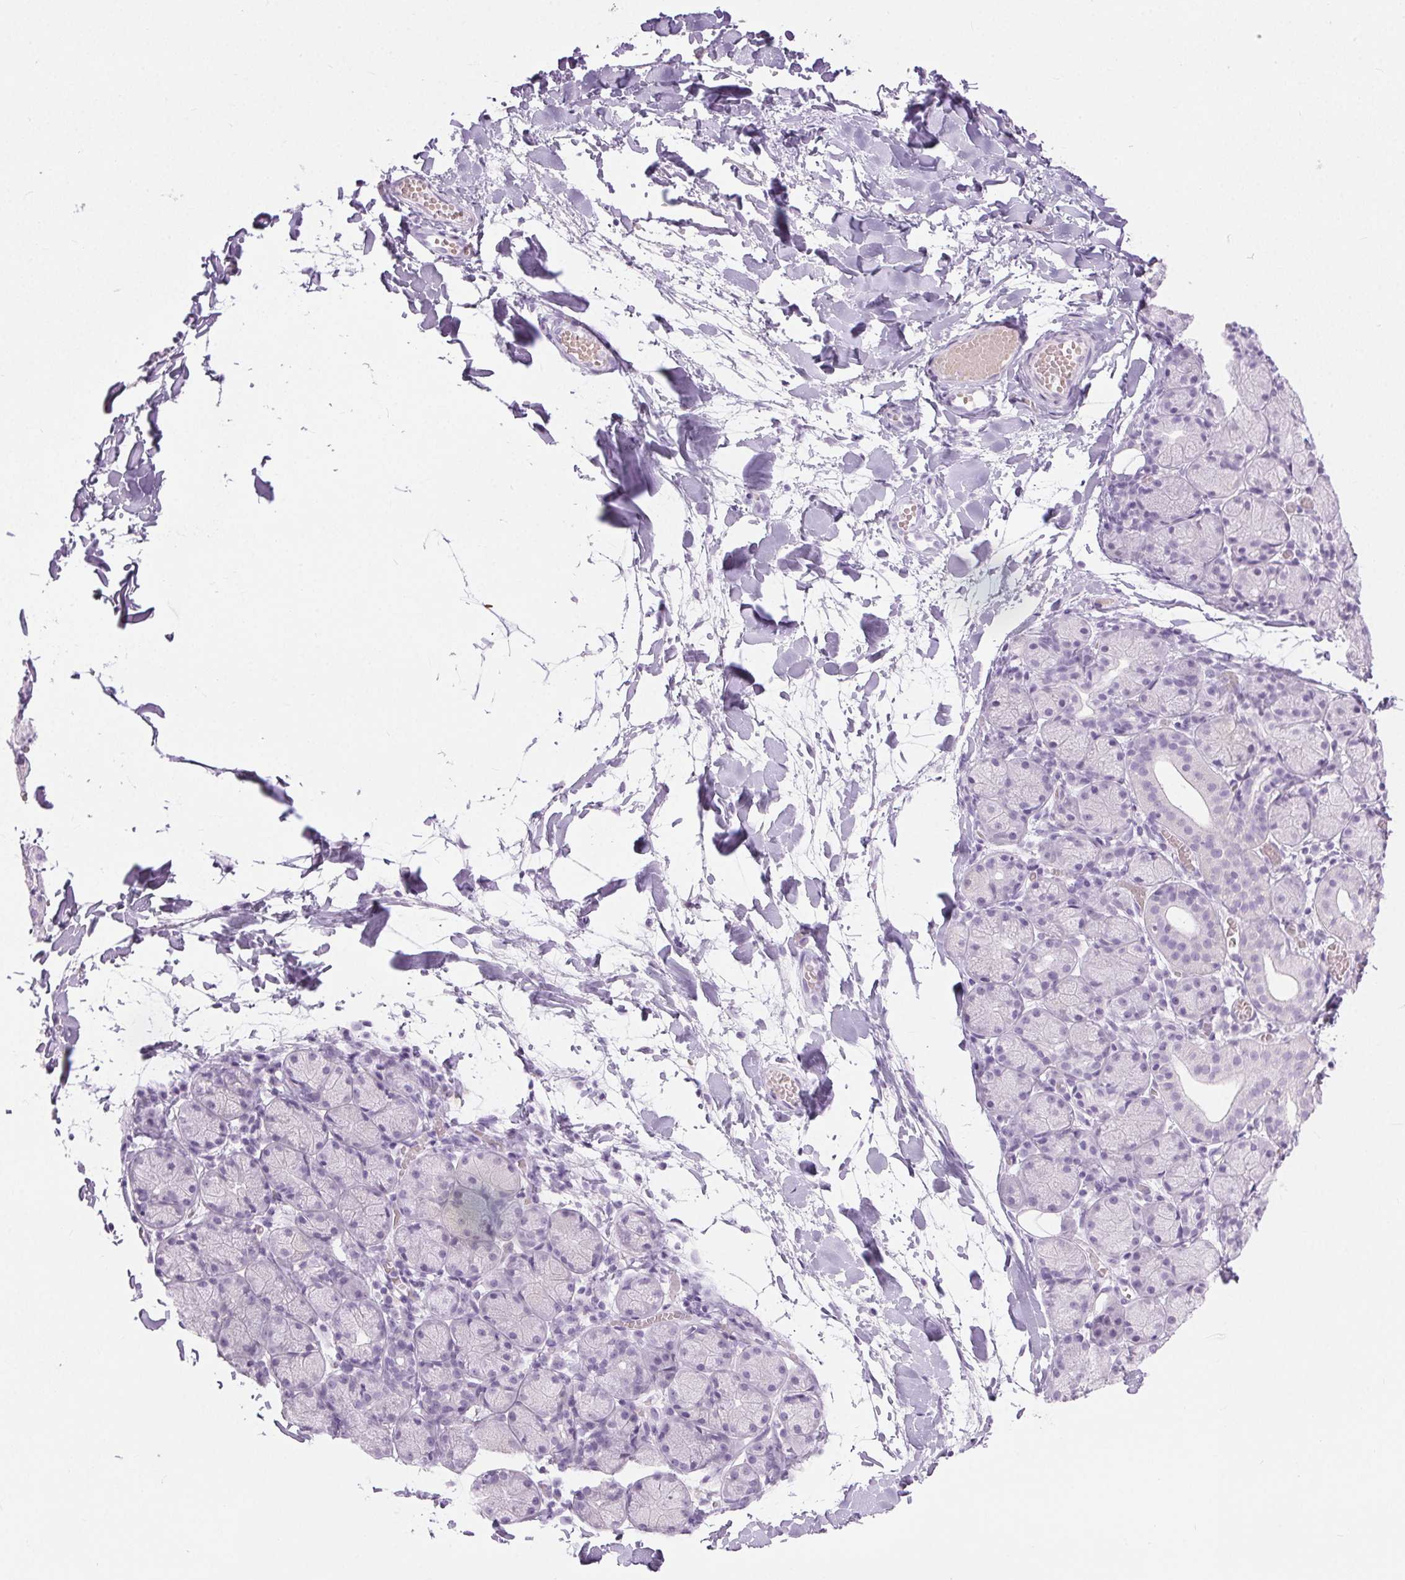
{"staining": {"intensity": "negative", "quantity": "none", "location": "none"}, "tissue": "salivary gland", "cell_type": "Glandular cells", "image_type": "normal", "snomed": [{"axis": "morphology", "description": "Normal tissue, NOS"}, {"axis": "topography", "description": "Salivary gland"}], "caption": "The photomicrograph exhibits no staining of glandular cells in unremarkable salivary gland.", "gene": "BEND2", "patient": {"sex": "female", "age": 24}}